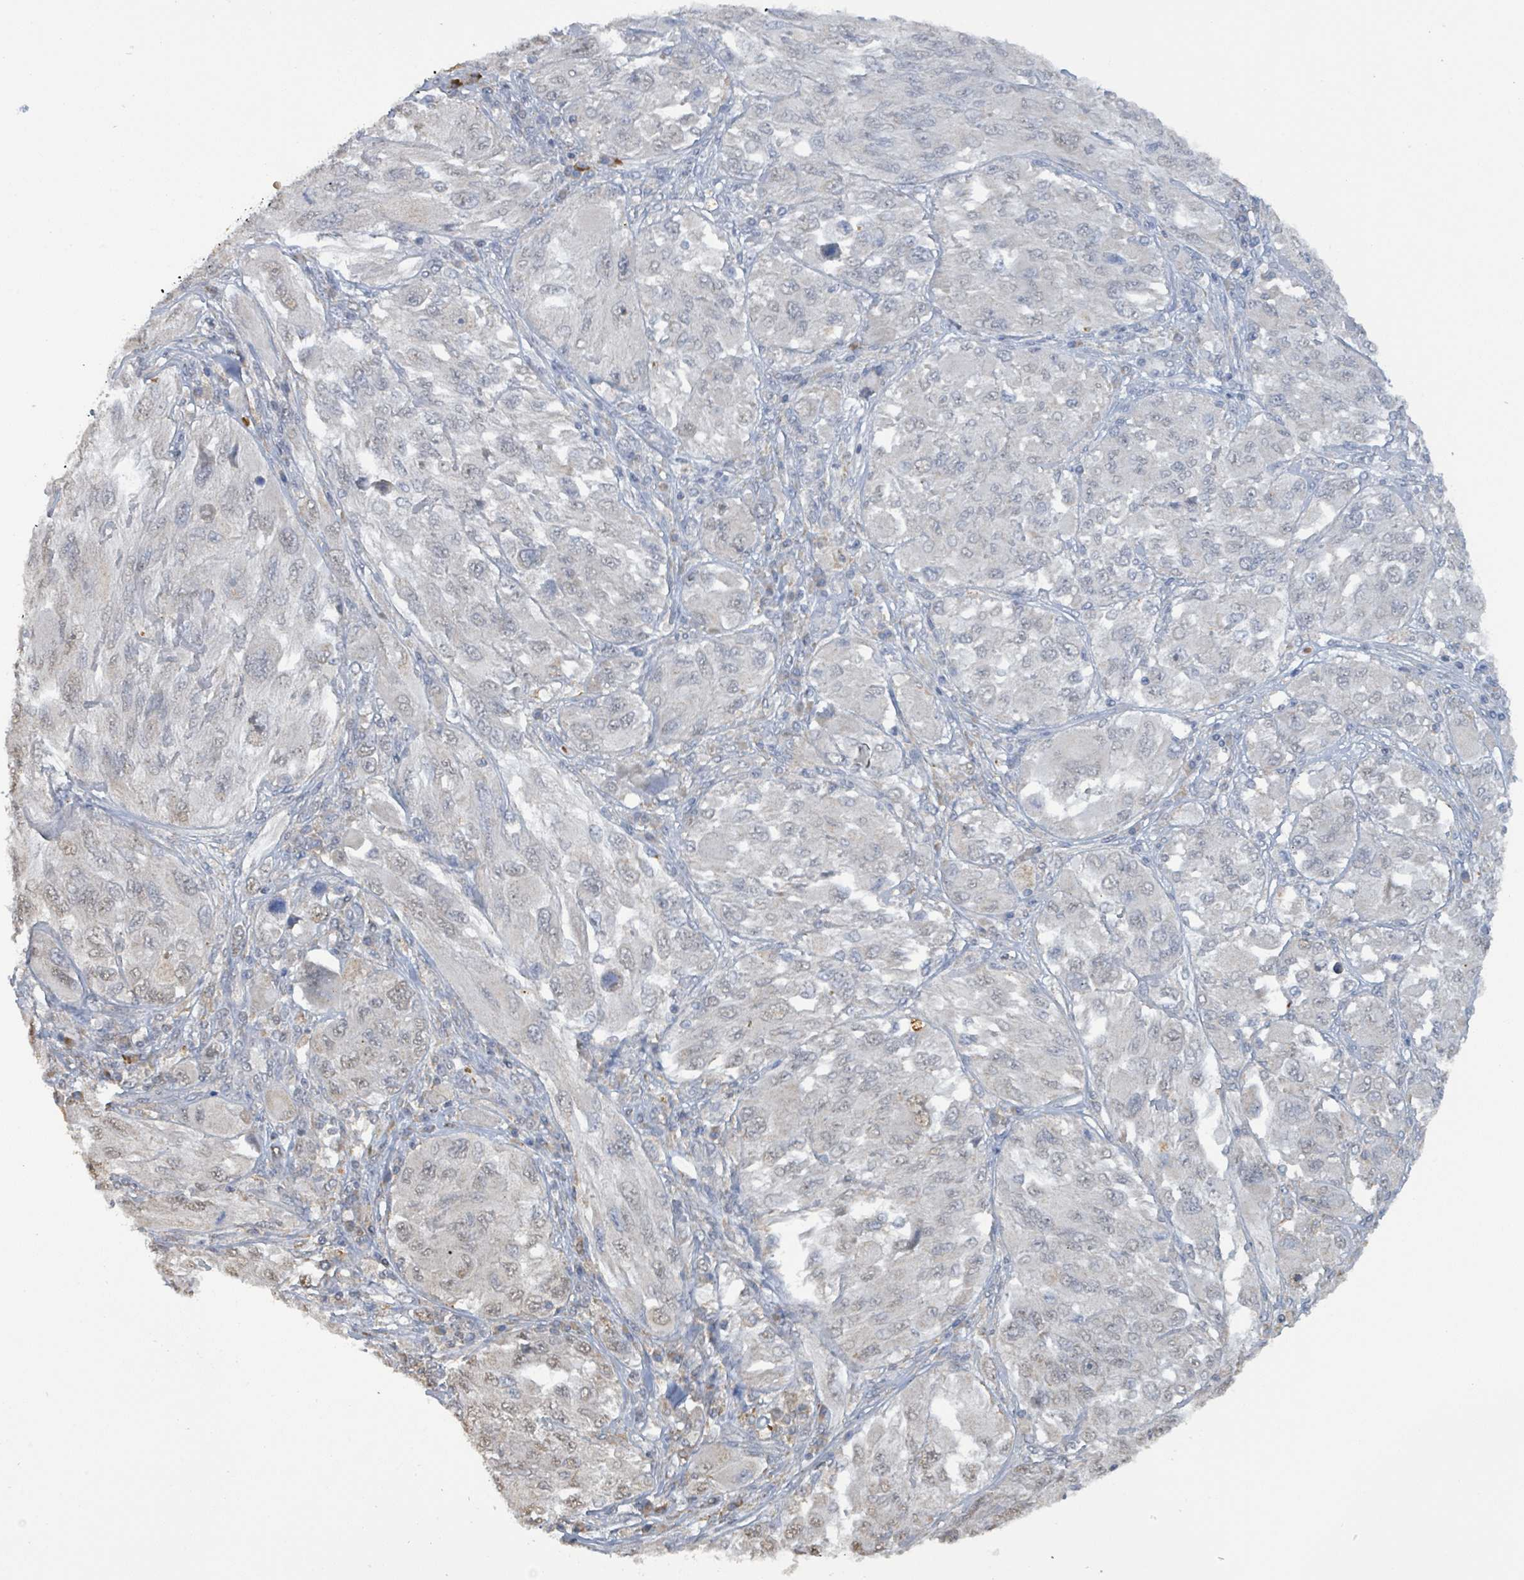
{"staining": {"intensity": "weak", "quantity": "<25%", "location": "nuclear"}, "tissue": "melanoma", "cell_type": "Tumor cells", "image_type": "cancer", "snomed": [{"axis": "morphology", "description": "Malignant melanoma, NOS"}, {"axis": "topography", "description": "Skin"}], "caption": "Immunohistochemical staining of malignant melanoma displays no significant expression in tumor cells.", "gene": "SEBOX", "patient": {"sex": "female", "age": 91}}